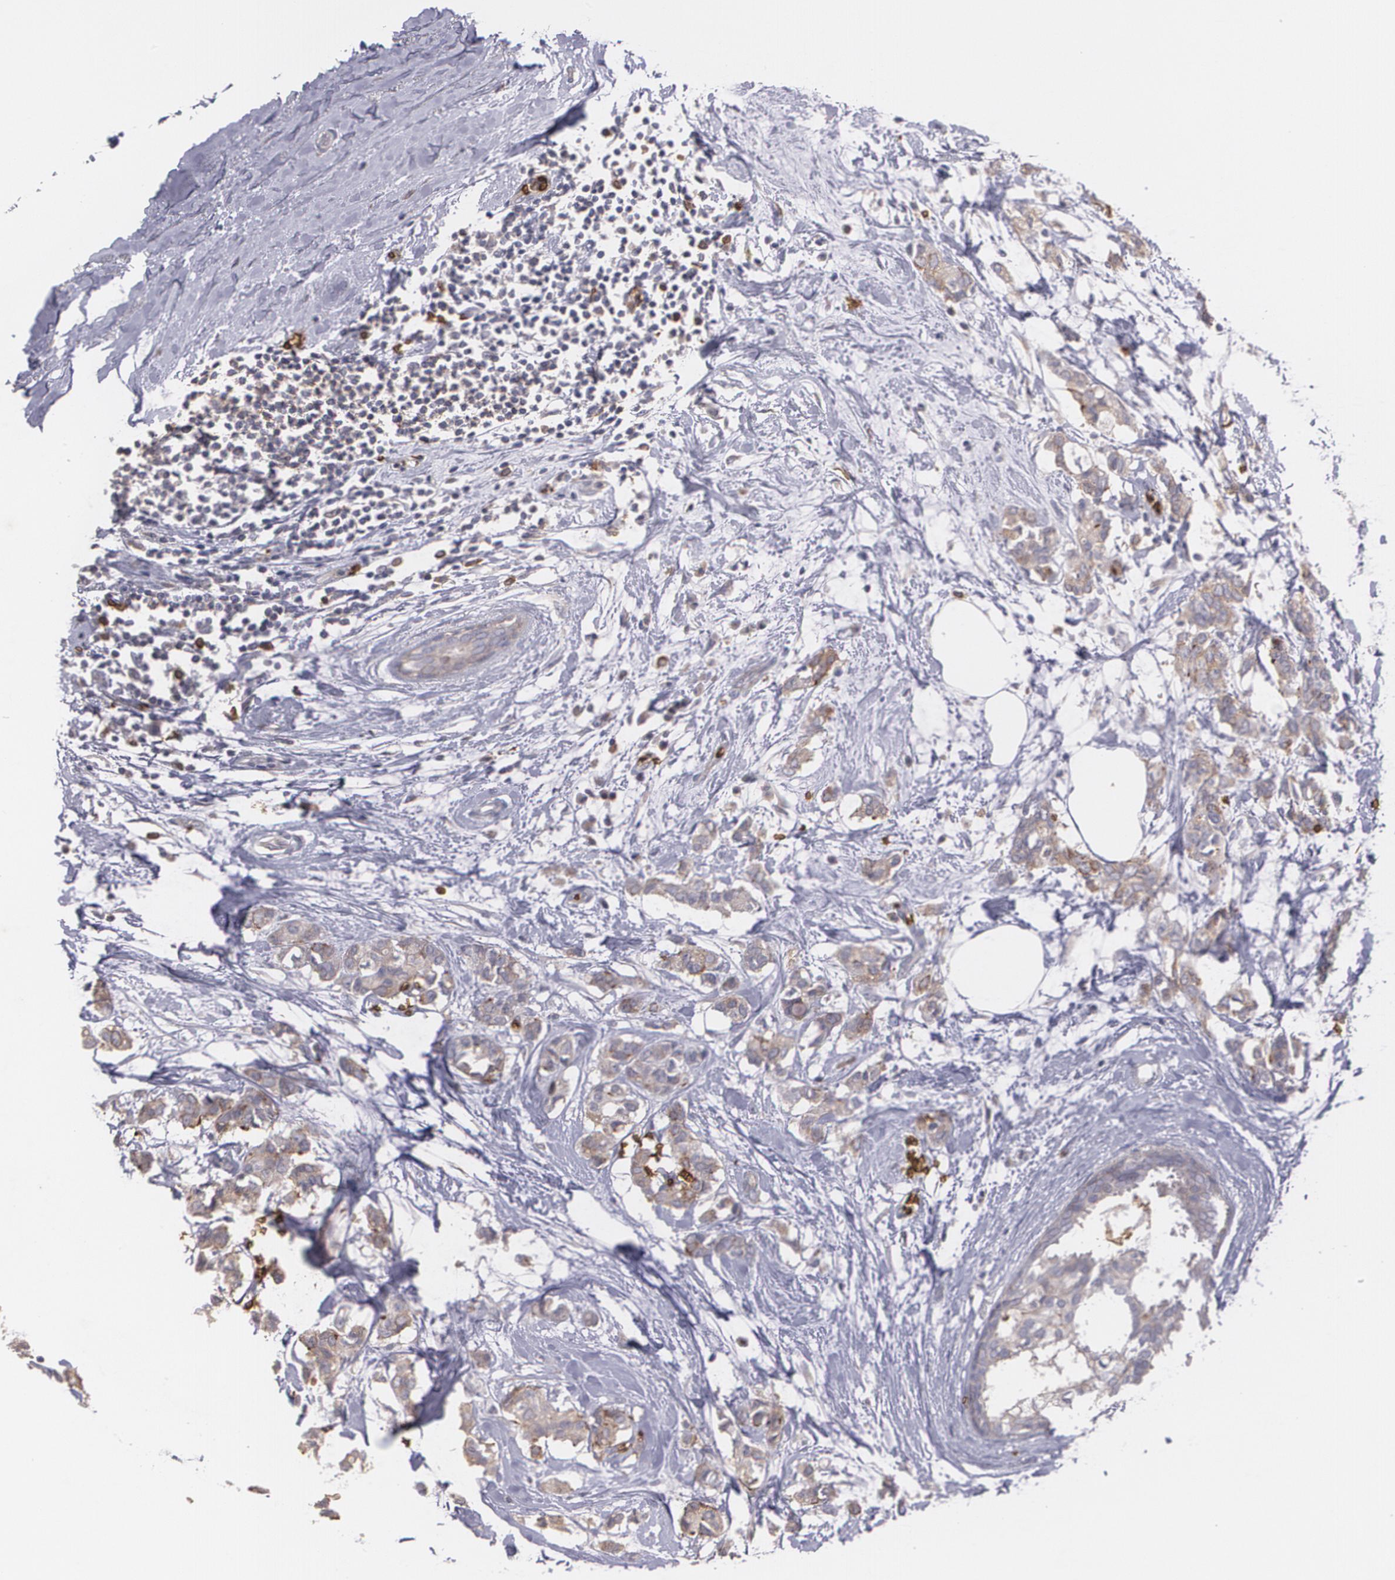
{"staining": {"intensity": "moderate", "quantity": ">75%", "location": "cytoplasmic/membranous"}, "tissue": "breast cancer", "cell_type": "Tumor cells", "image_type": "cancer", "snomed": [{"axis": "morphology", "description": "Duct carcinoma"}, {"axis": "topography", "description": "Breast"}], "caption": "This histopathology image shows breast cancer stained with immunohistochemistry to label a protein in brown. The cytoplasmic/membranous of tumor cells show moderate positivity for the protein. Nuclei are counter-stained blue.", "gene": "SLC2A1", "patient": {"sex": "female", "age": 84}}